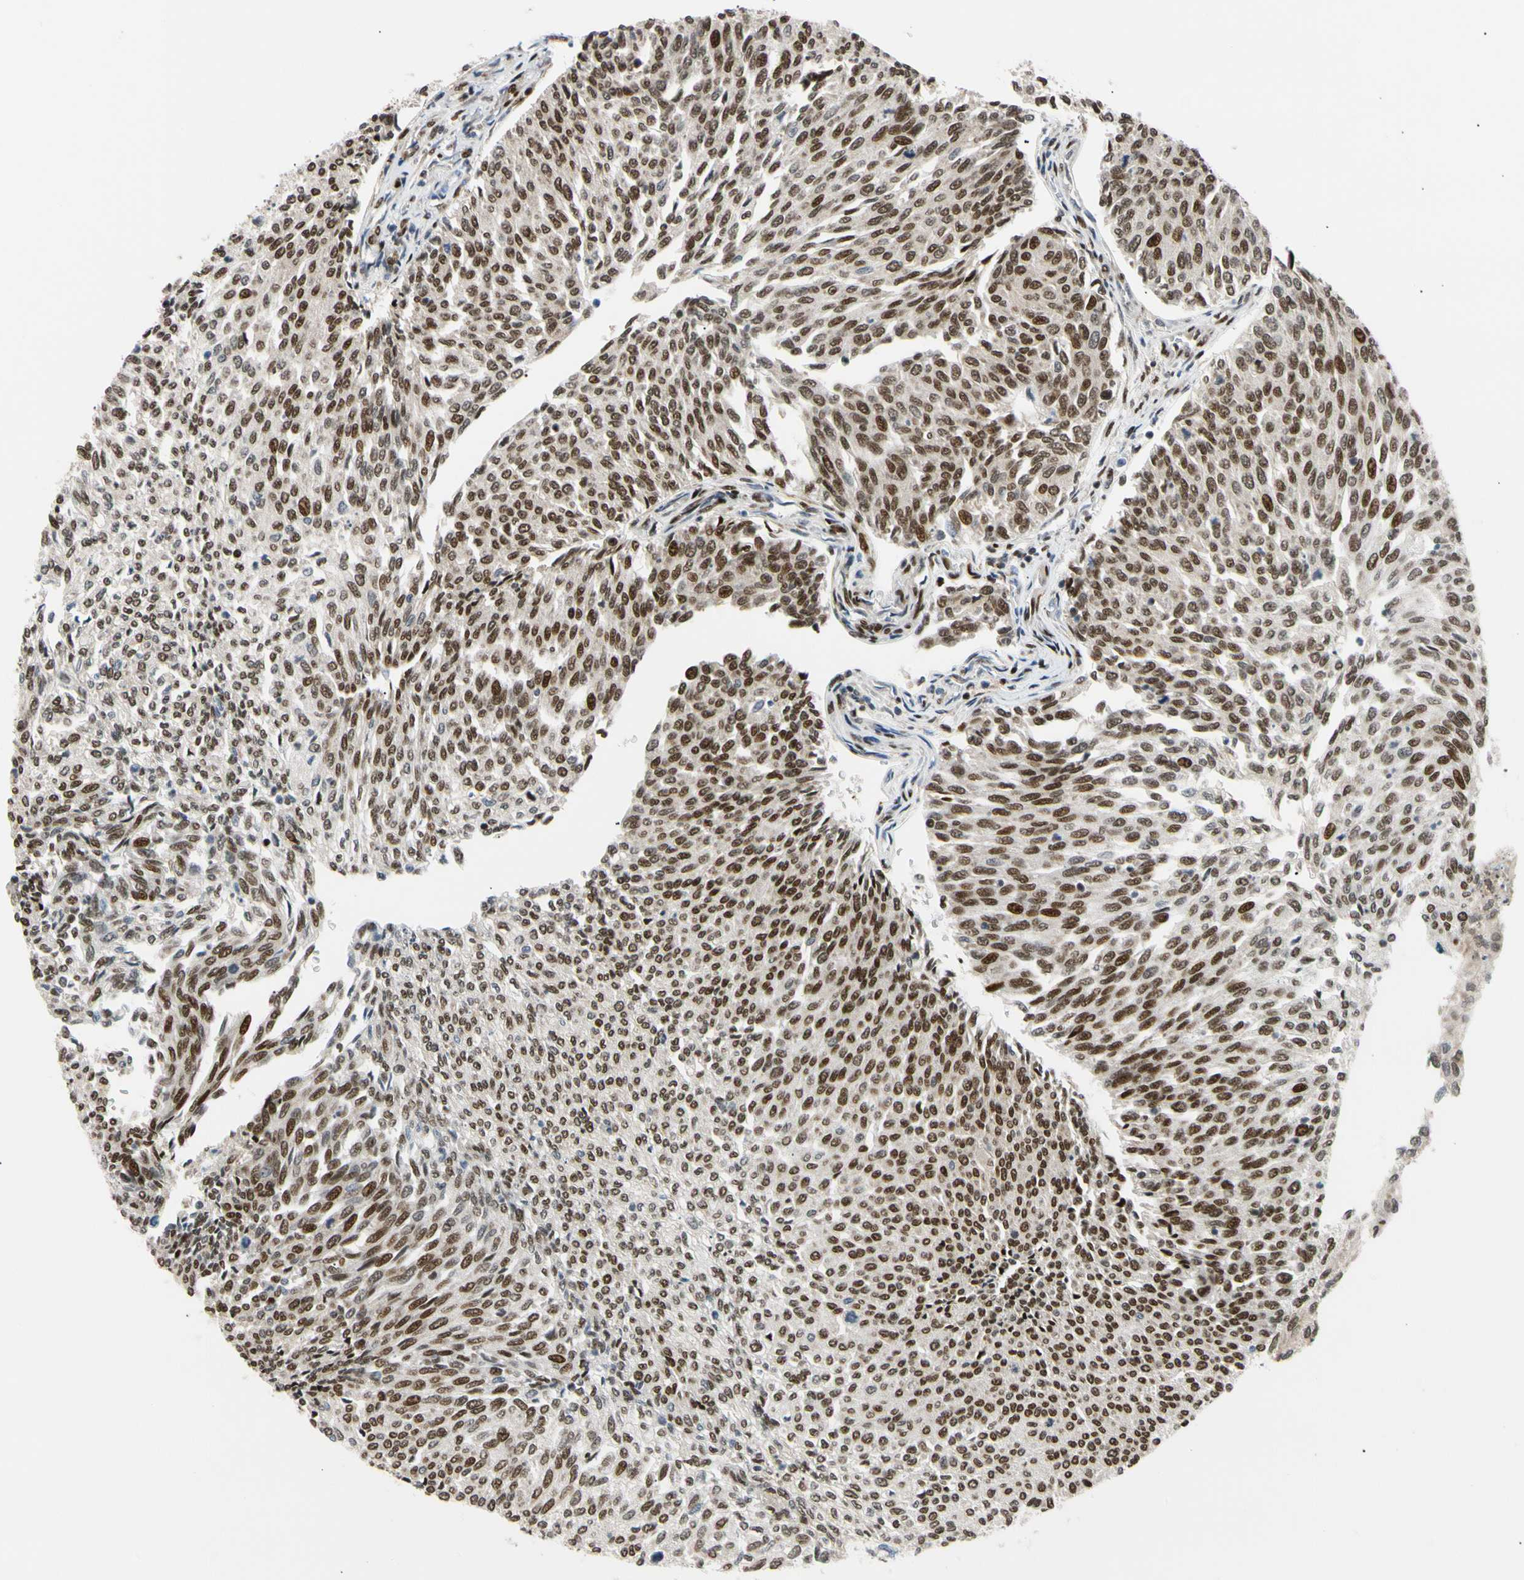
{"staining": {"intensity": "moderate", "quantity": ">75%", "location": "nuclear"}, "tissue": "urothelial cancer", "cell_type": "Tumor cells", "image_type": "cancer", "snomed": [{"axis": "morphology", "description": "Urothelial carcinoma, Low grade"}, {"axis": "topography", "description": "Urinary bladder"}], "caption": "Urothelial cancer tissue demonstrates moderate nuclear expression in about >75% of tumor cells The staining was performed using DAB, with brown indicating positive protein expression. Nuclei are stained blue with hematoxylin.", "gene": "E2F1", "patient": {"sex": "female", "age": 79}}